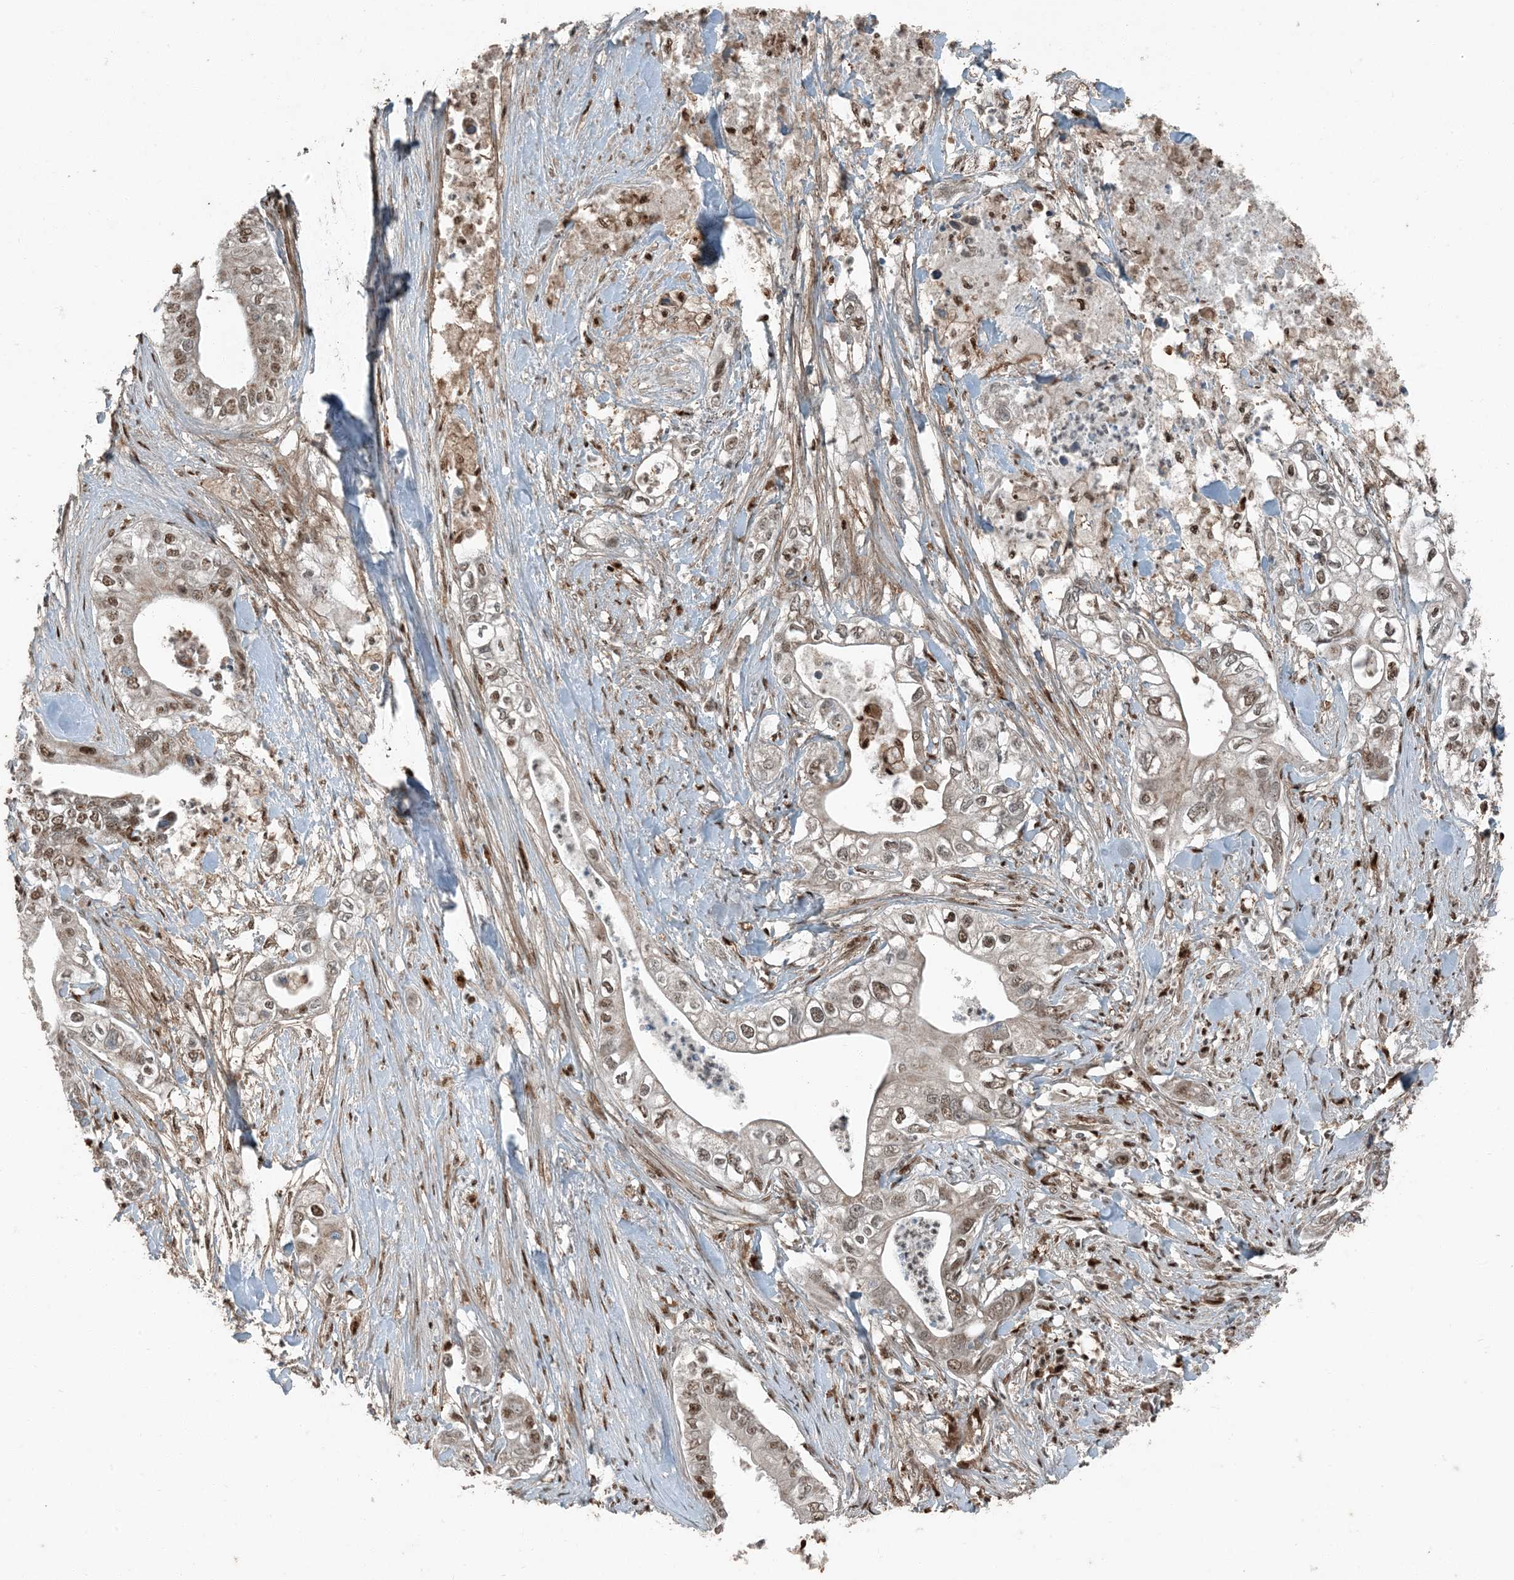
{"staining": {"intensity": "moderate", "quantity": "25%-75%", "location": "nuclear"}, "tissue": "pancreatic cancer", "cell_type": "Tumor cells", "image_type": "cancer", "snomed": [{"axis": "morphology", "description": "Adenocarcinoma, NOS"}, {"axis": "topography", "description": "Pancreas"}], "caption": "Human pancreatic cancer (adenocarcinoma) stained for a protein (brown) demonstrates moderate nuclear positive positivity in about 25%-75% of tumor cells.", "gene": "TADA2B", "patient": {"sex": "female", "age": 78}}